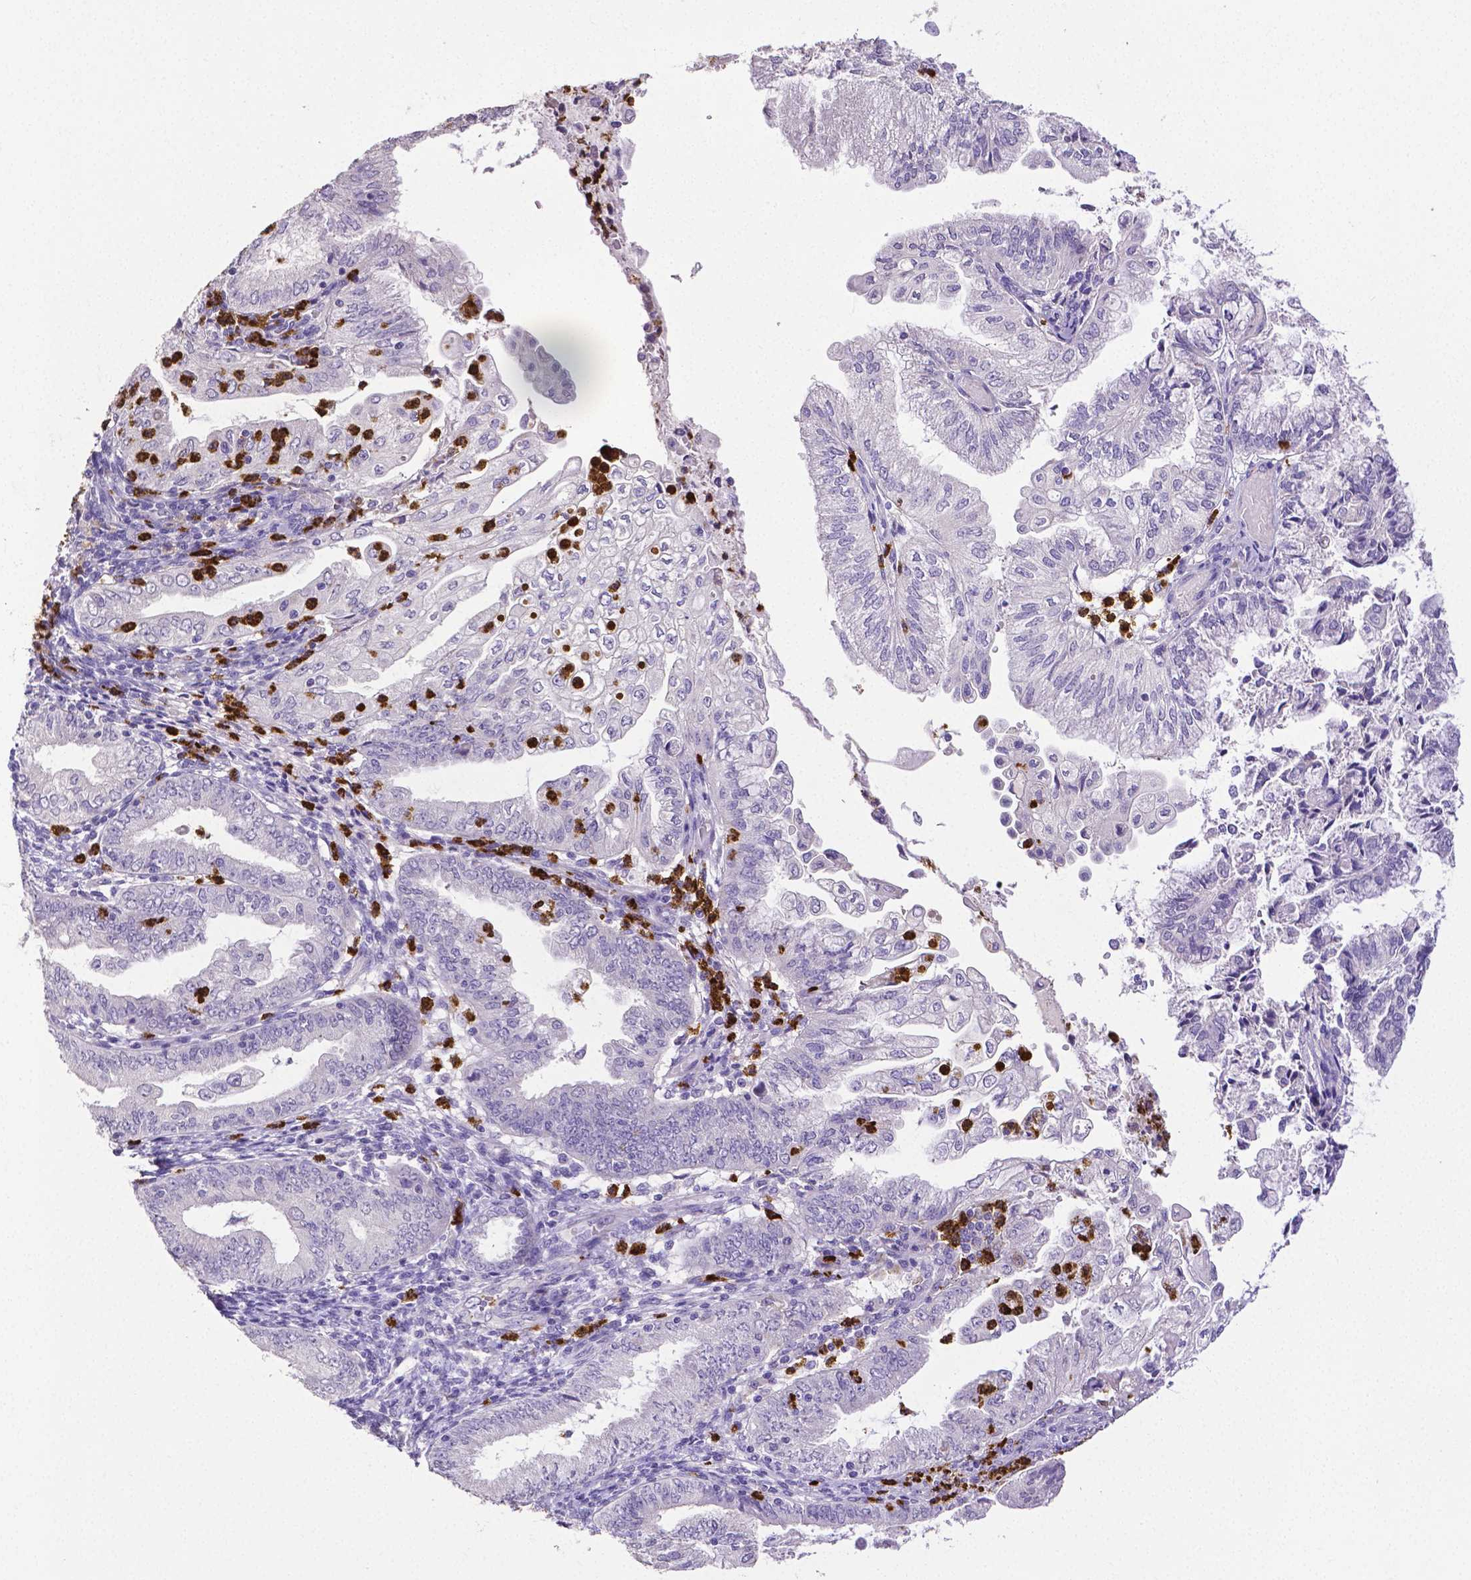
{"staining": {"intensity": "negative", "quantity": "none", "location": "none"}, "tissue": "endometrial cancer", "cell_type": "Tumor cells", "image_type": "cancer", "snomed": [{"axis": "morphology", "description": "Adenocarcinoma, NOS"}, {"axis": "topography", "description": "Endometrium"}], "caption": "A micrograph of endometrial cancer stained for a protein demonstrates no brown staining in tumor cells.", "gene": "MMP9", "patient": {"sex": "female", "age": 55}}